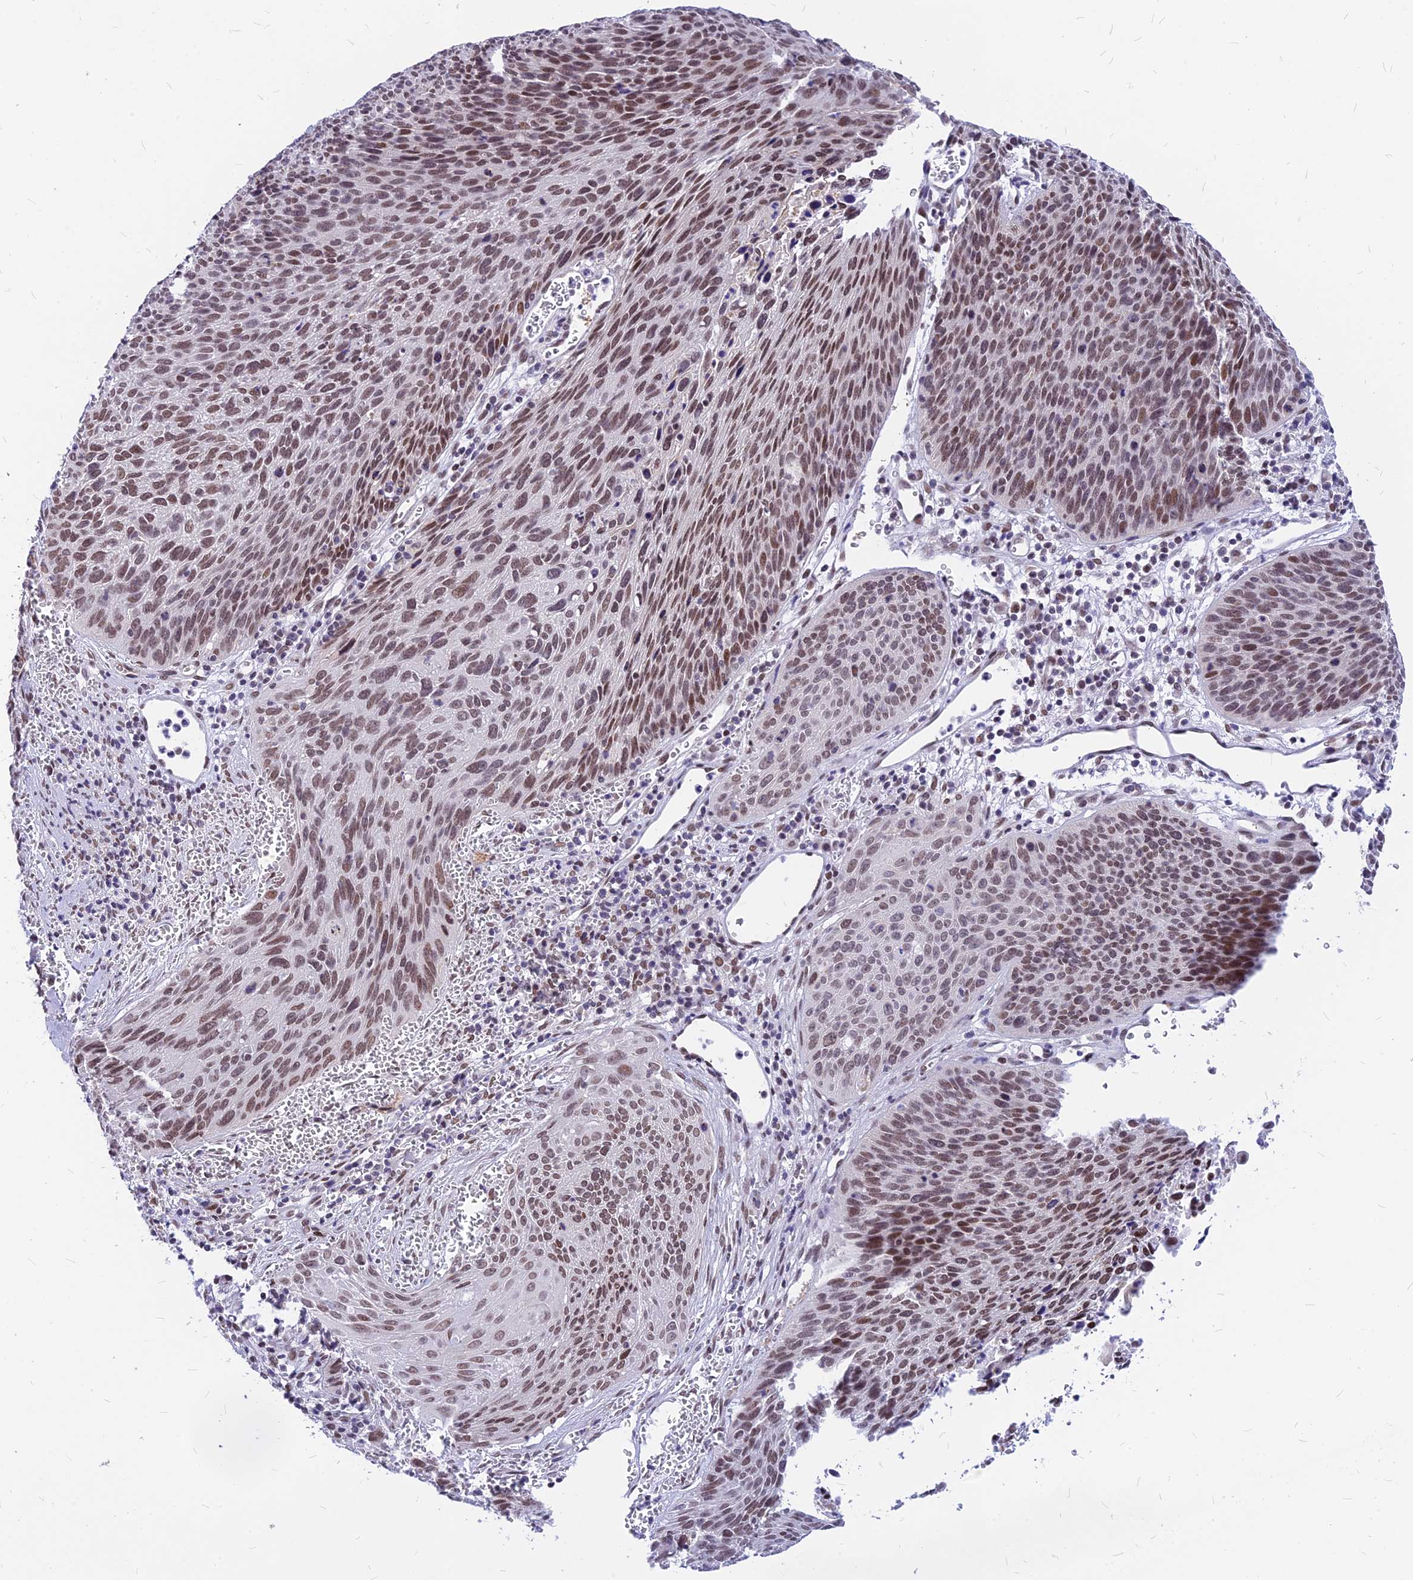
{"staining": {"intensity": "moderate", "quantity": ">75%", "location": "nuclear"}, "tissue": "cervical cancer", "cell_type": "Tumor cells", "image_type": "cancer", "snomed": [{"axis": "morphology", "description": "Squamous cell carcinoma, NOS"}, {"axis": "topography", "description": "Cervix"}], "caption": "A high-resolution photomicrograph shows immunohistochemistry (IHC) staining of squamous cell carcinoma (cervical), which shows moderate nuclear positivity in approximately >75% of tumor cells.", "gene": "KCTD13", "patient": {"sex": "female", "age": 55}}